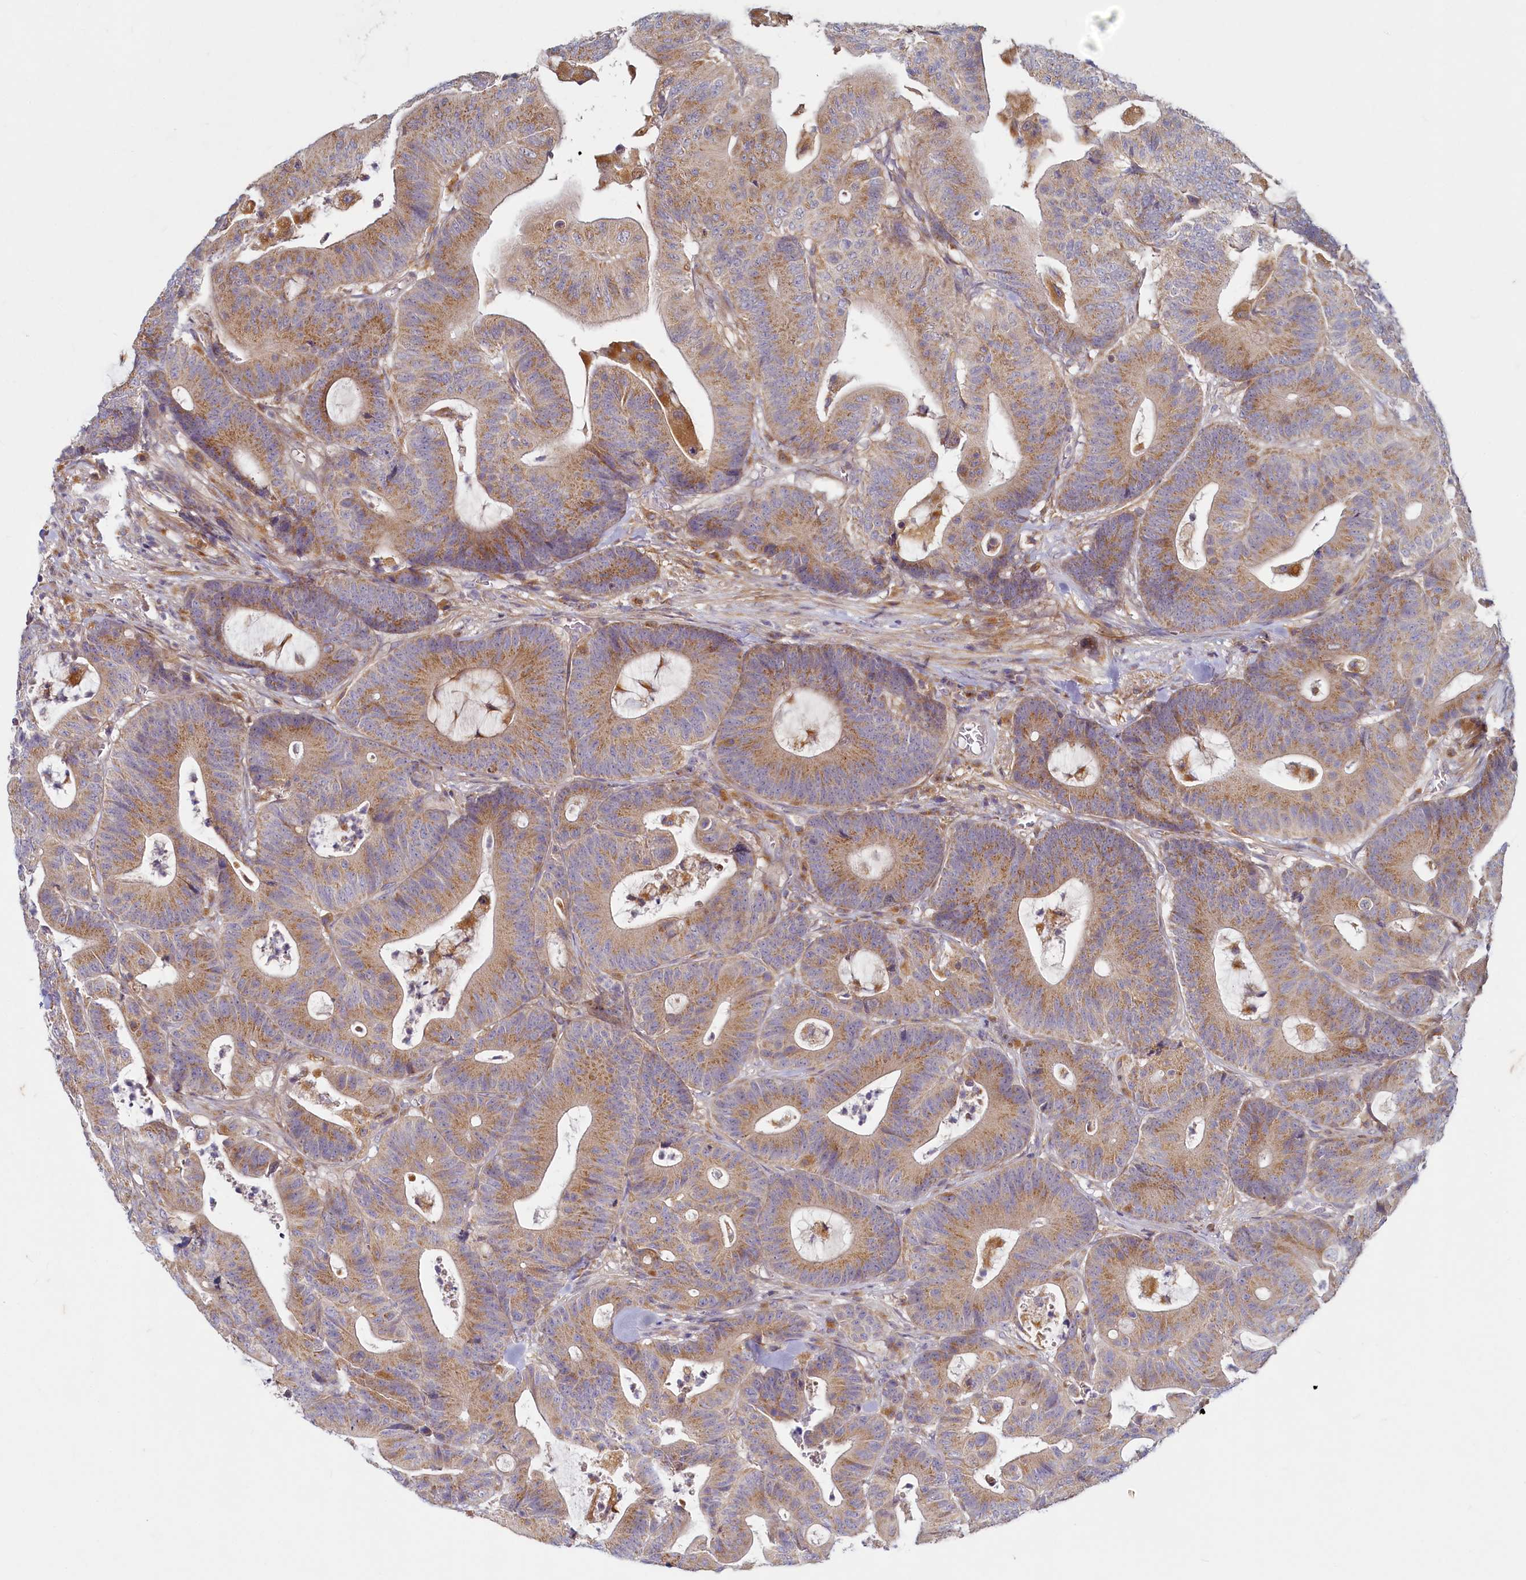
{"staining": {"intensity": "moderate", "quantity": ">75%", "location": "cytoplasmic/membranous"}, "tissue": "colorectal cancer", "cell_type": "Tumor cells", "image_type": "cancer", "snomed": [{"axis": "morphology", "description": "Adenocarcinoma, NOS"}, {"axis": "topography", "description": "Colon"}], "caption": "The immunohistochemical stain labels moderate cytoplasmic/membranous staining in tumor cells of colorectal adenocarcinoma tissue.", "gene": "ADCY2", "patient": {"sex": "female", "age": 84}}